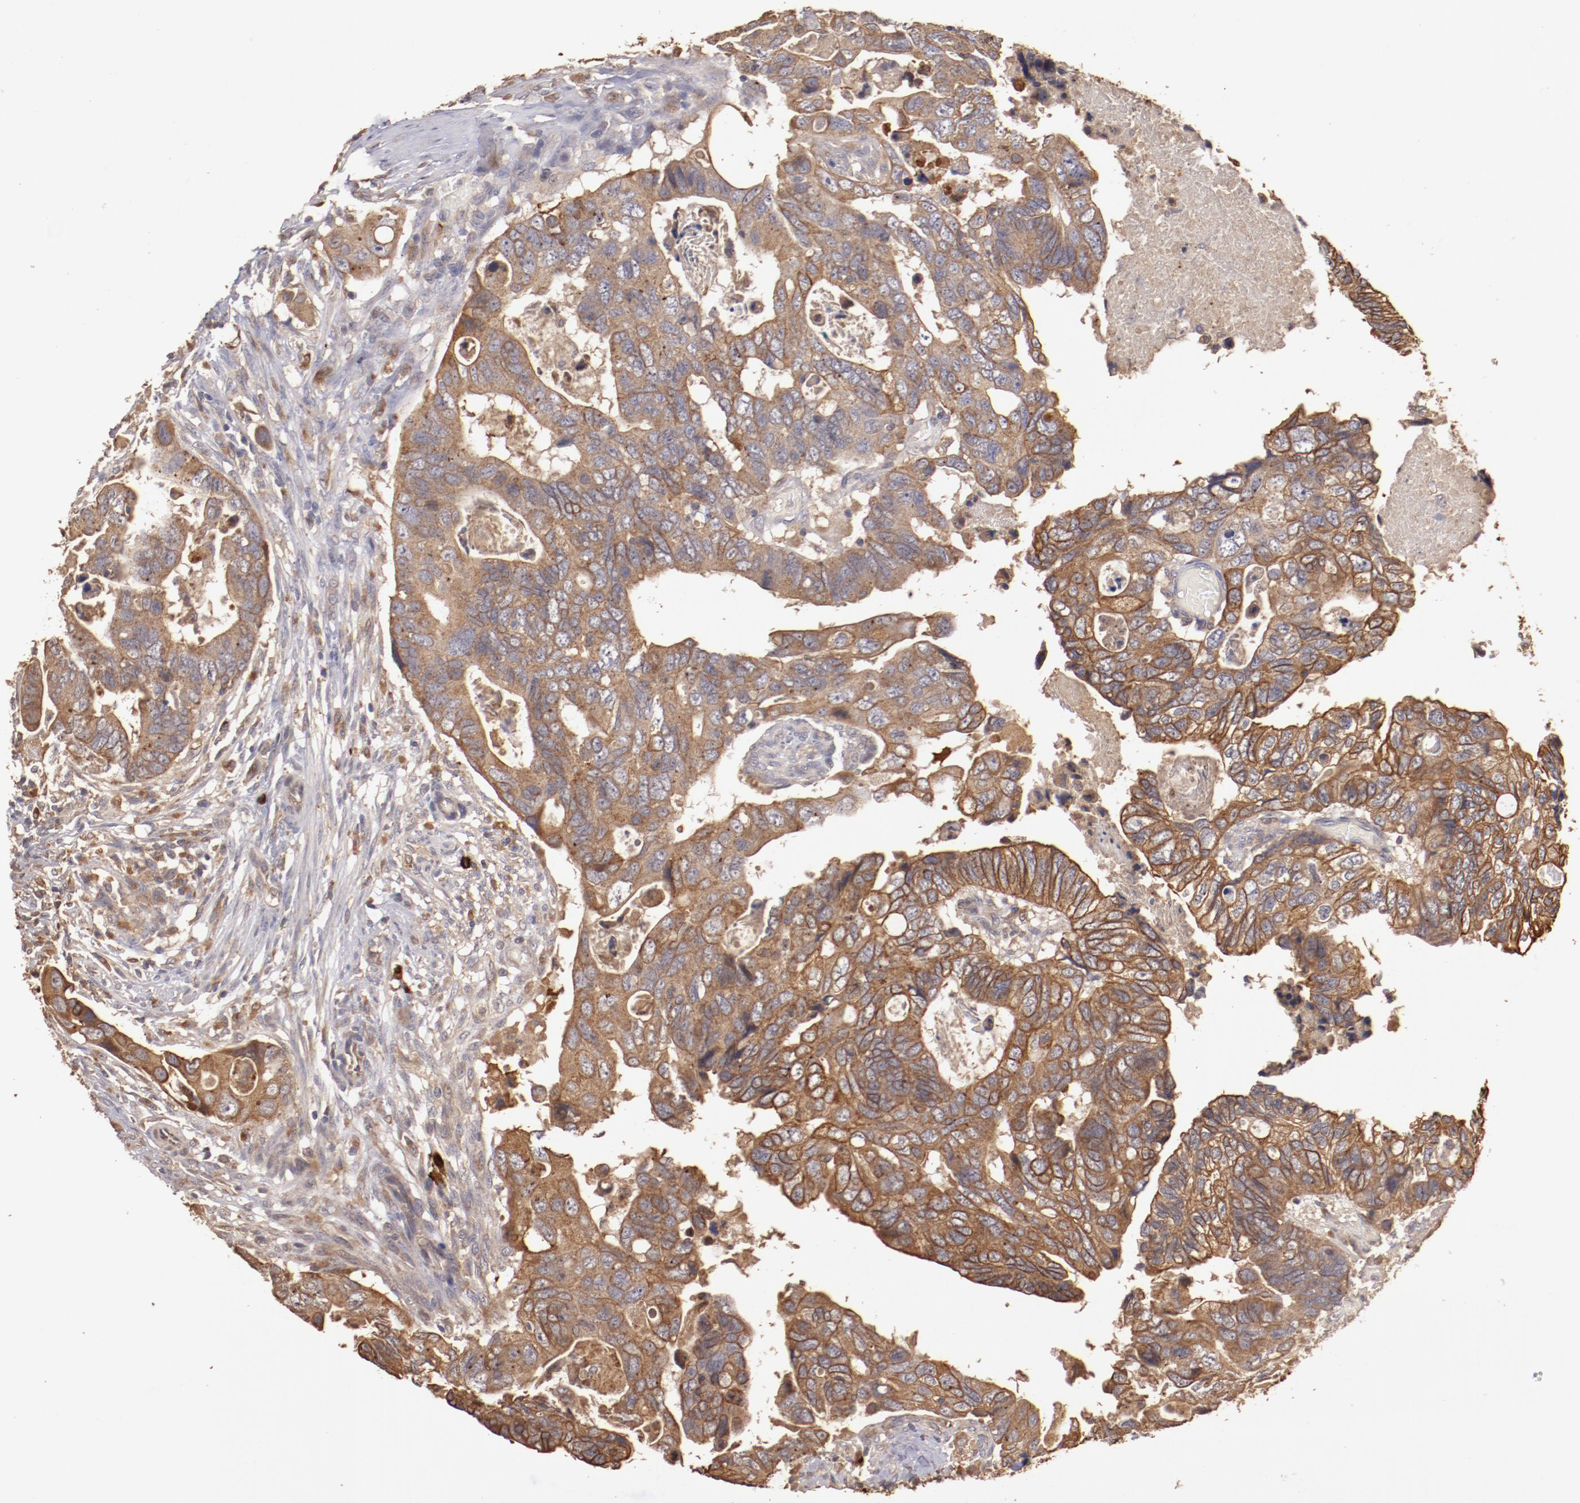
{"staining": {"intensity": "moderate", "quantity": ">75%", "location": "cytoplasmic/membranous"}, "tissue": "colorectal cancer", "cell_type": "Tumor cells", "image_type": "cancer", "snomed": [{"axis": "morphology", "description": "Adenocarcinoma, NOS"}, {"axis": "topography", "description": "Rectum"}], "caption": "Immunohistochemistry micrograph of neoplastic tissue: colorectal adenocarcinoma stained using immunohistochemistry (IHC) displays medium levels of moderate protein expression localized specifically in the cytoplasmic/membranous of tumor cells, appearing as a cytoplasmic/membranous brown color.", "gene": "SRRD", "patient": {"sex": "male", "age": 53}}